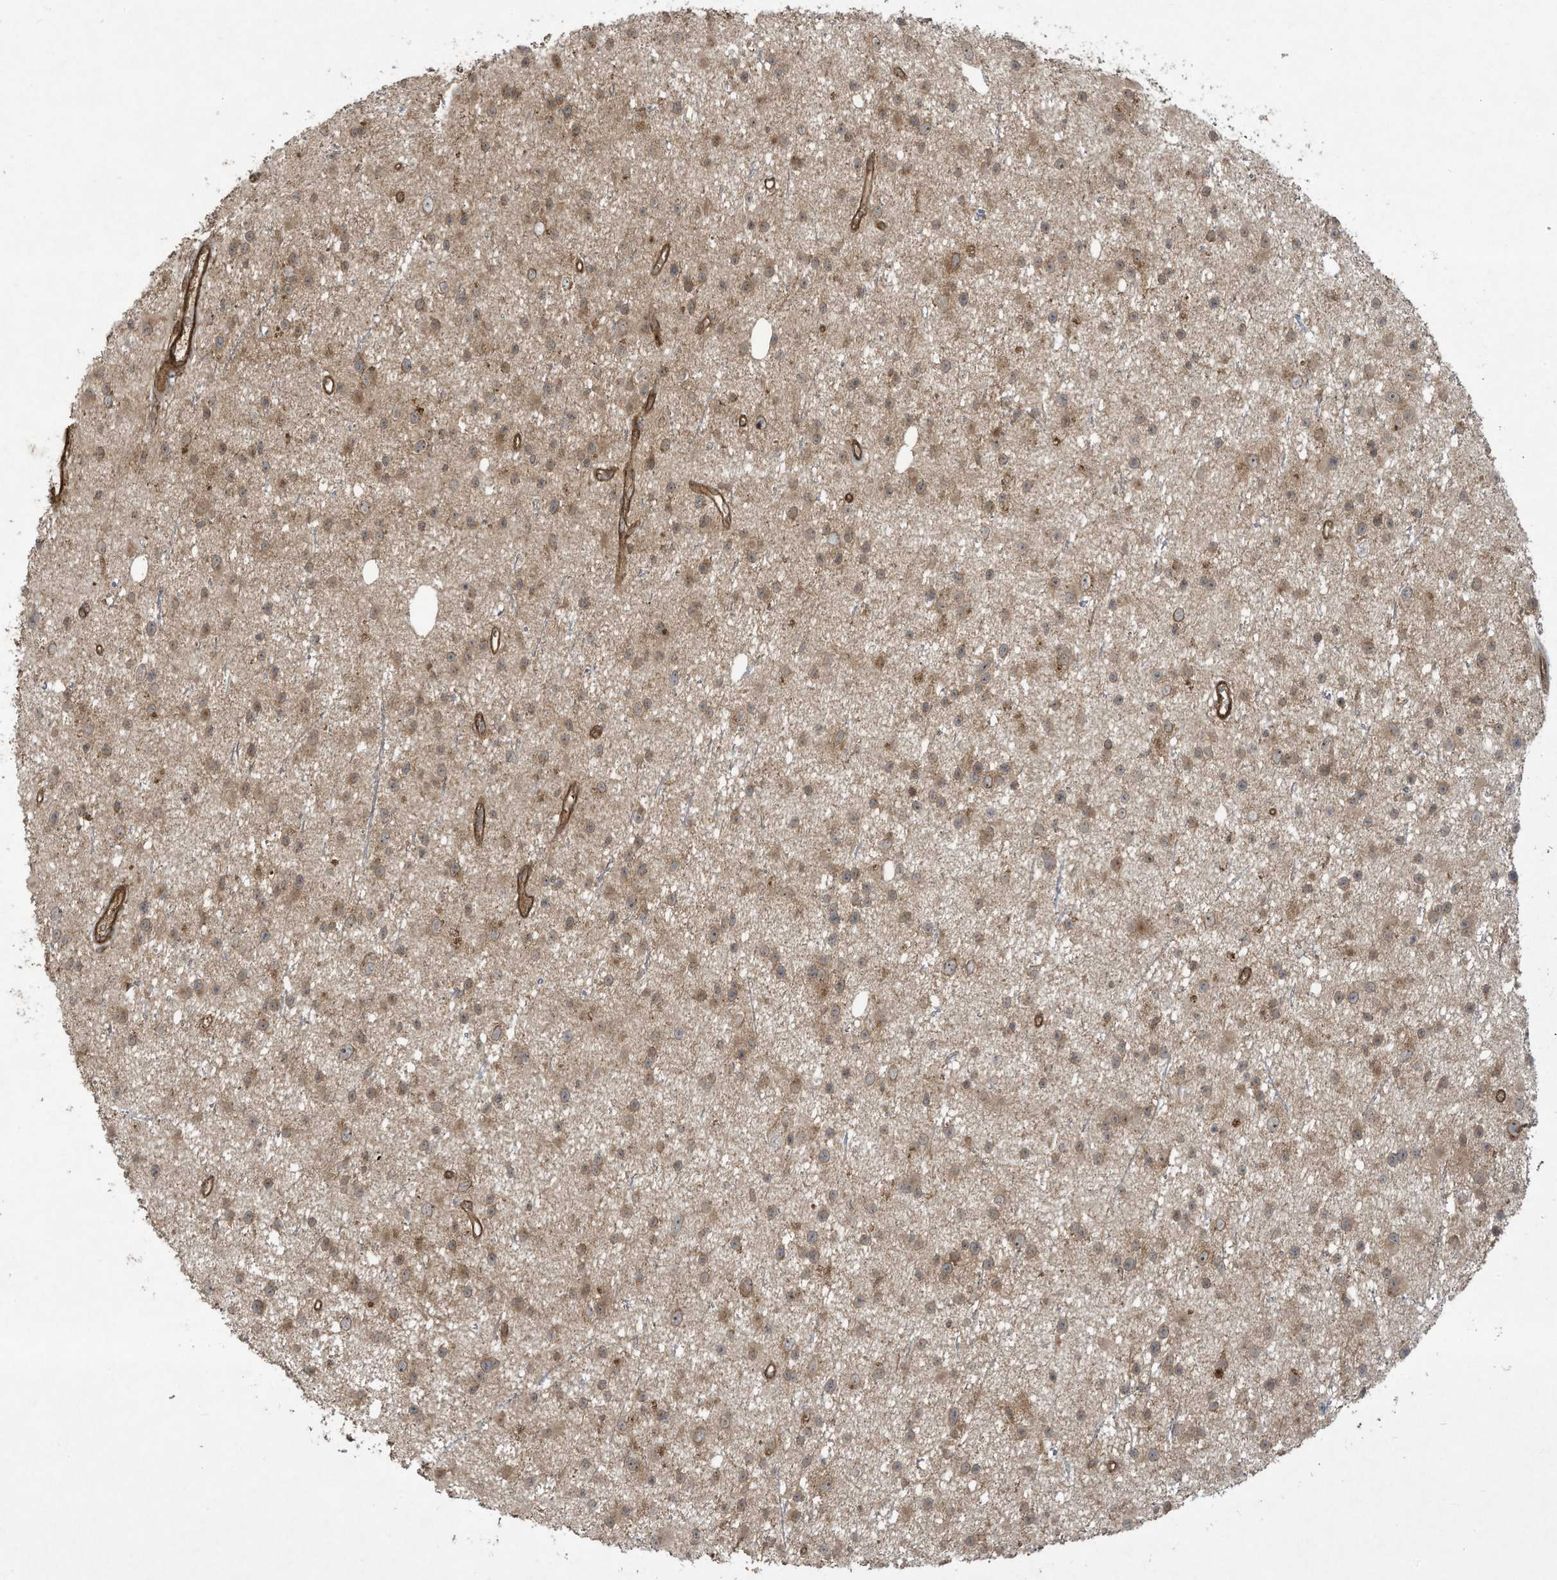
{"staining": {"intensity": "moderate", "quantity": ">75%", "location": "cytoplasmic/membranous"}, "tissue": "glioma", "cell_type": "Tumor cells", "image_type": "cancer", "snomed": [{"axis": "morphology", "description": "Glioma, malignant, Low grade"}, {"axis": "topography", "description": "Cerebral cortex"}], "caption": "Human low-grade glioma (malignant) stained with a brown dye exhibits moderate cytoplasmic/membranous positive positivity in about >75% of tumor cells.", "gene": "DDIT4", "patient": {"sex": "female", "age": 39}}